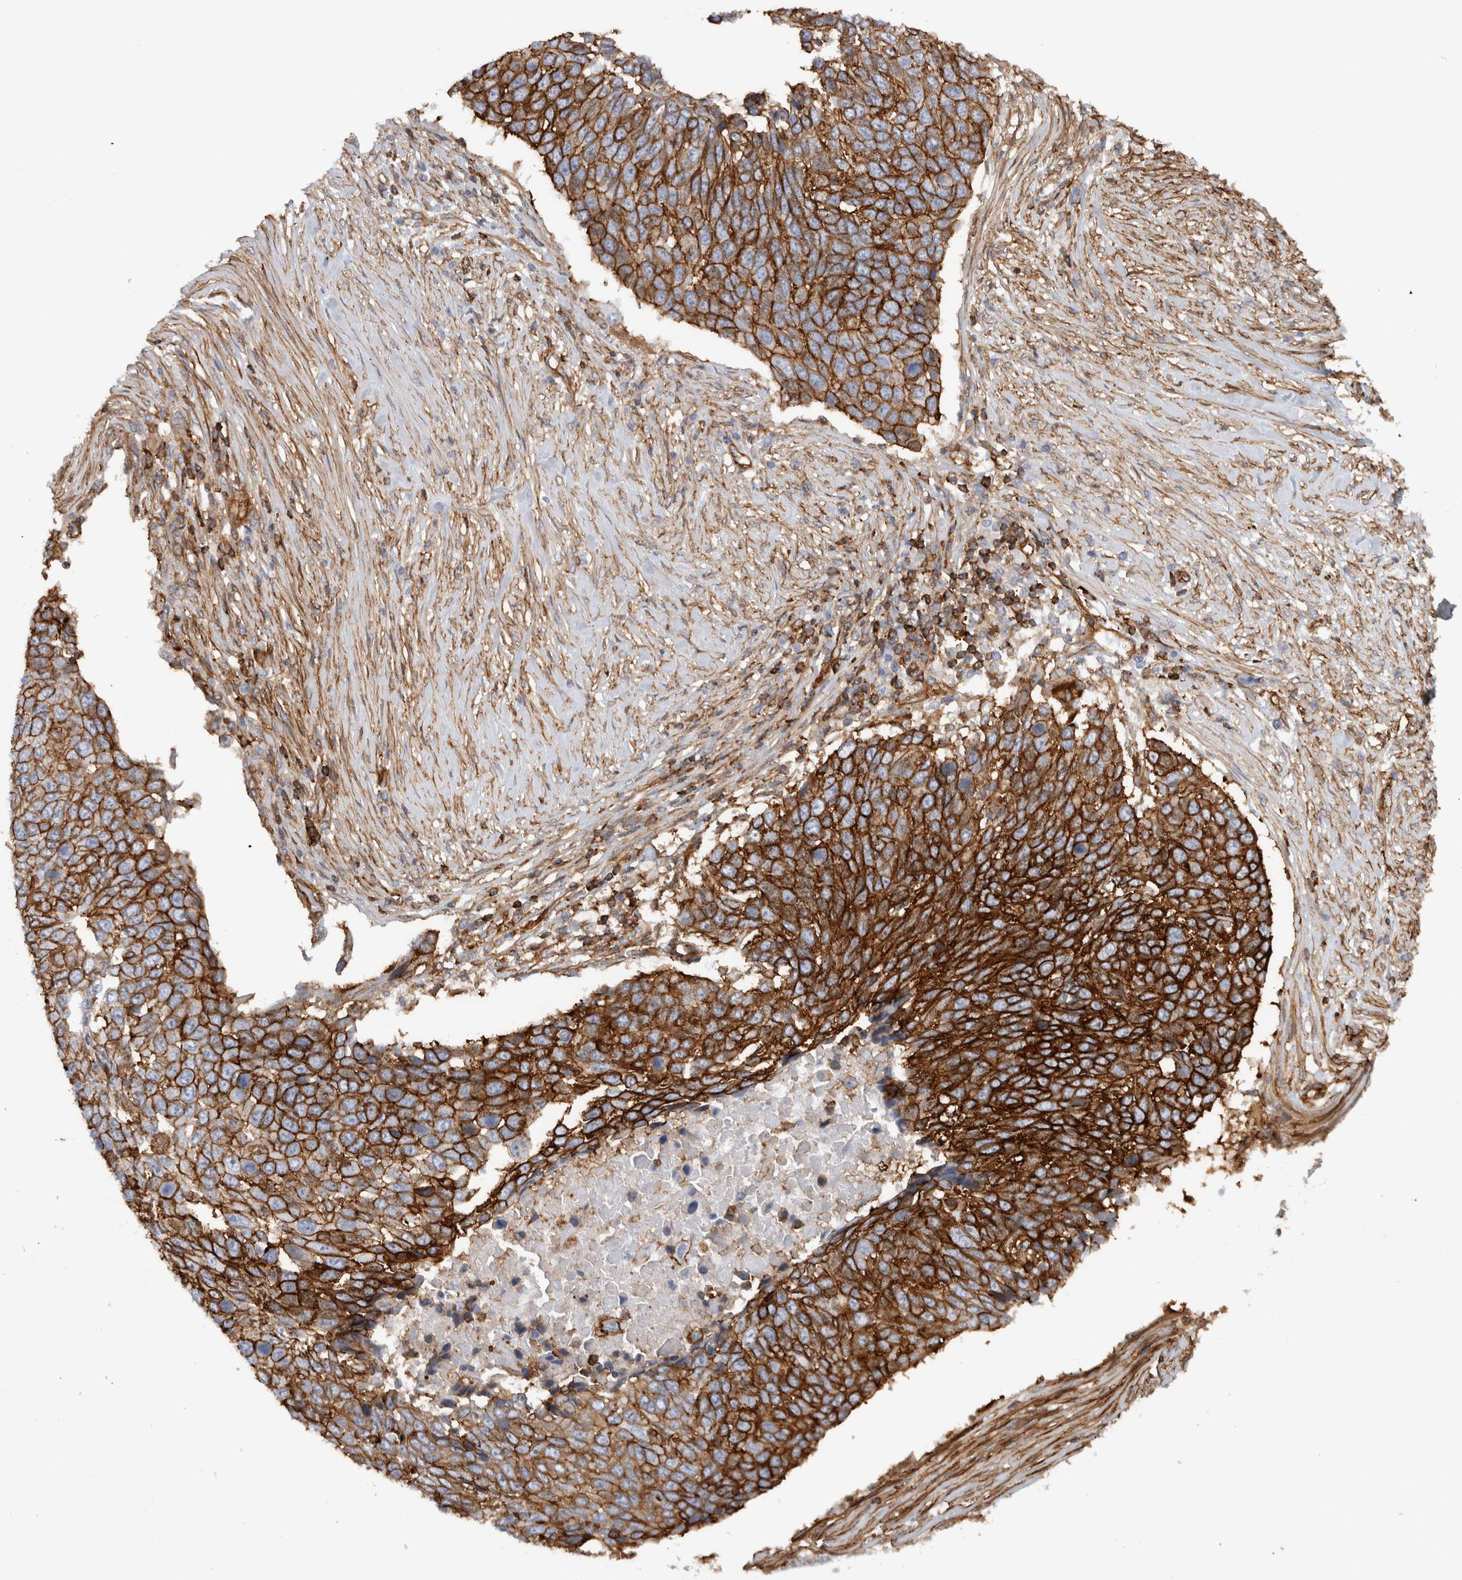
{"staining": {"intensity": "strong", "quantity": ">75%", "location": "cytoplasmic/membranous"}, "tissue": "lung cancer", "cell_type": "Tumor cells", "image_type": "cancer", "snomed": [{"axis": "morphology", "description": "Squamous cell carcinoma, NOS"}, {"axis": "topography", "description": "Lung"}], "caption": "Immunohistochemical staining of human lung cancer (squamous cell carcinoma) reveals high levels of strong cytoplasmic/membranous staining in about >75% of tumor cells.", "gene": "AHNAK", "patient": {"sex": "male", "age": 66}}